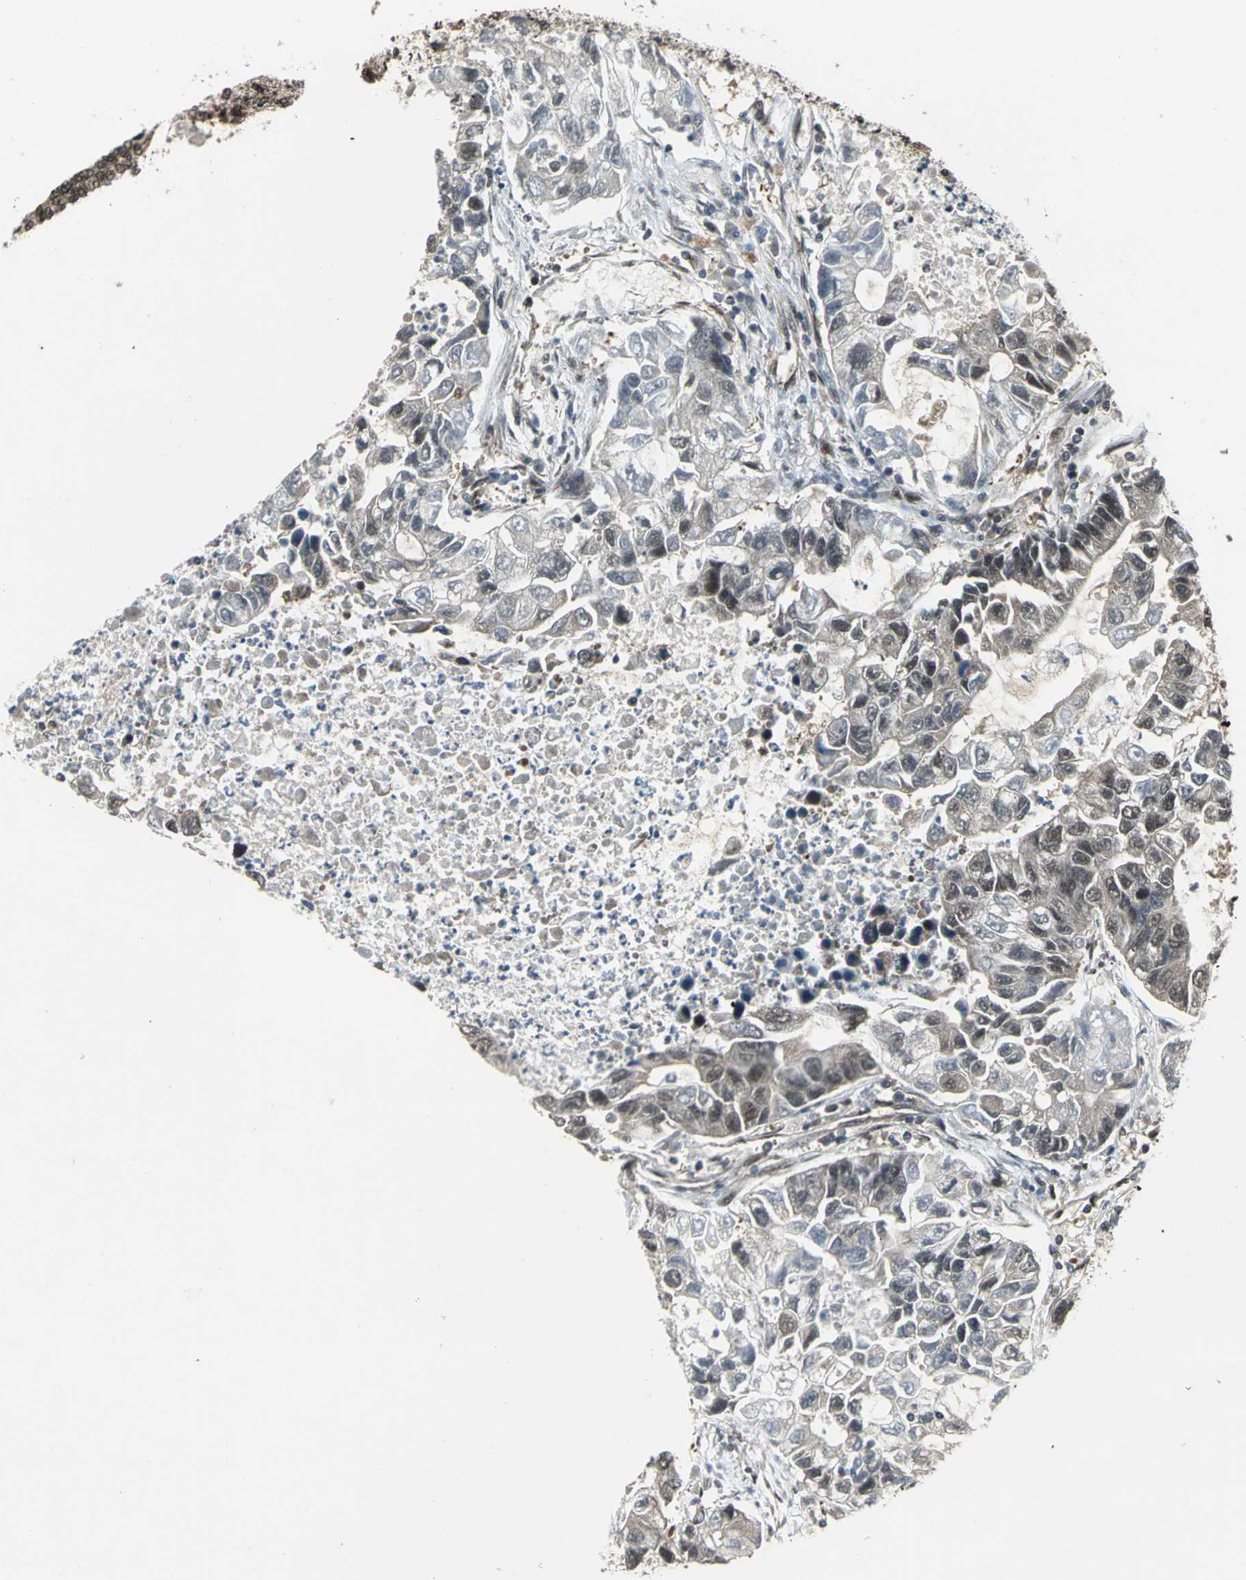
{"staining": {"intensity": "weak", "quantity": "25%-75%", "location": "cytoplasmic/membranous,nuclear"}, "tissue": "lung cancer", "cell_type": "Tumor cells", "image_type": "cancer", "snomed": [{"axis": "morphology", "description": "Adenocarcinoma, NOS"}, {"axis": "topography", "description": "Lung"}], "caption": "Immunohistochemical staining of human lung cancer (adenocarcinoma) displays weak cytoplasmic/membranous and nuclear protein positivity in about 25%-75% of tumor cells.", "gene": "COPS5", "patient": {"sex": "female", "age": 51}}